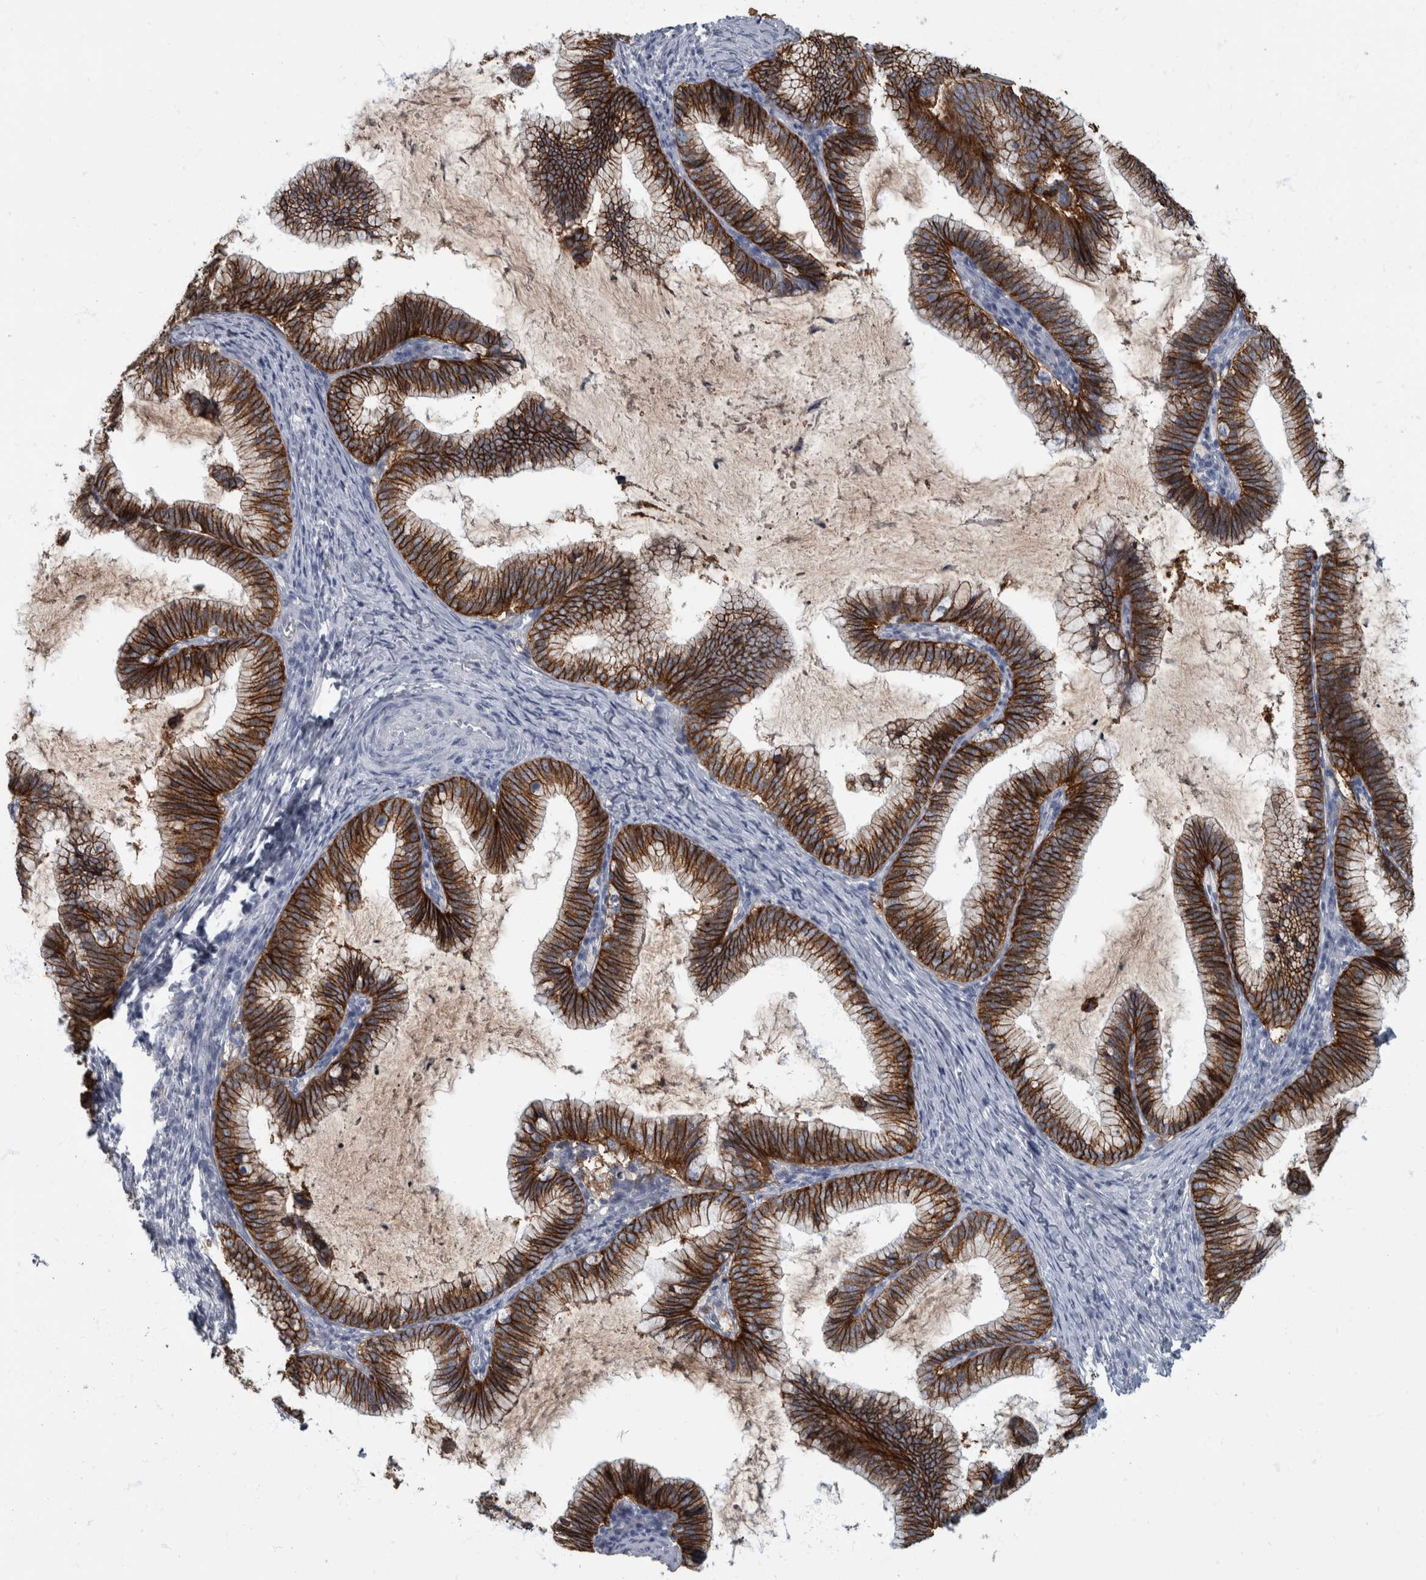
{"staining": {"intensity": "strong", "quantity": ">75%", "location": "cytoplasmic/membranous"}, "tissue": "cervical cancer", "cell_type": "Tumor cells", "image_type": "cancer", "snomed": [{"axis": "morphology", "description": "Adenocarcinoma, NOS"}, {"axis": "topography", "description": "Cervix"}], "caption": "Immunohistochemical staining of human adenocarcinoma (cervical) displays high levels of strong cytoplasmic/membranous protein positivity in approximately >75% of tumor cells.", "gene": "DSG2", "patient": {"sex": "female", "age": 36}}